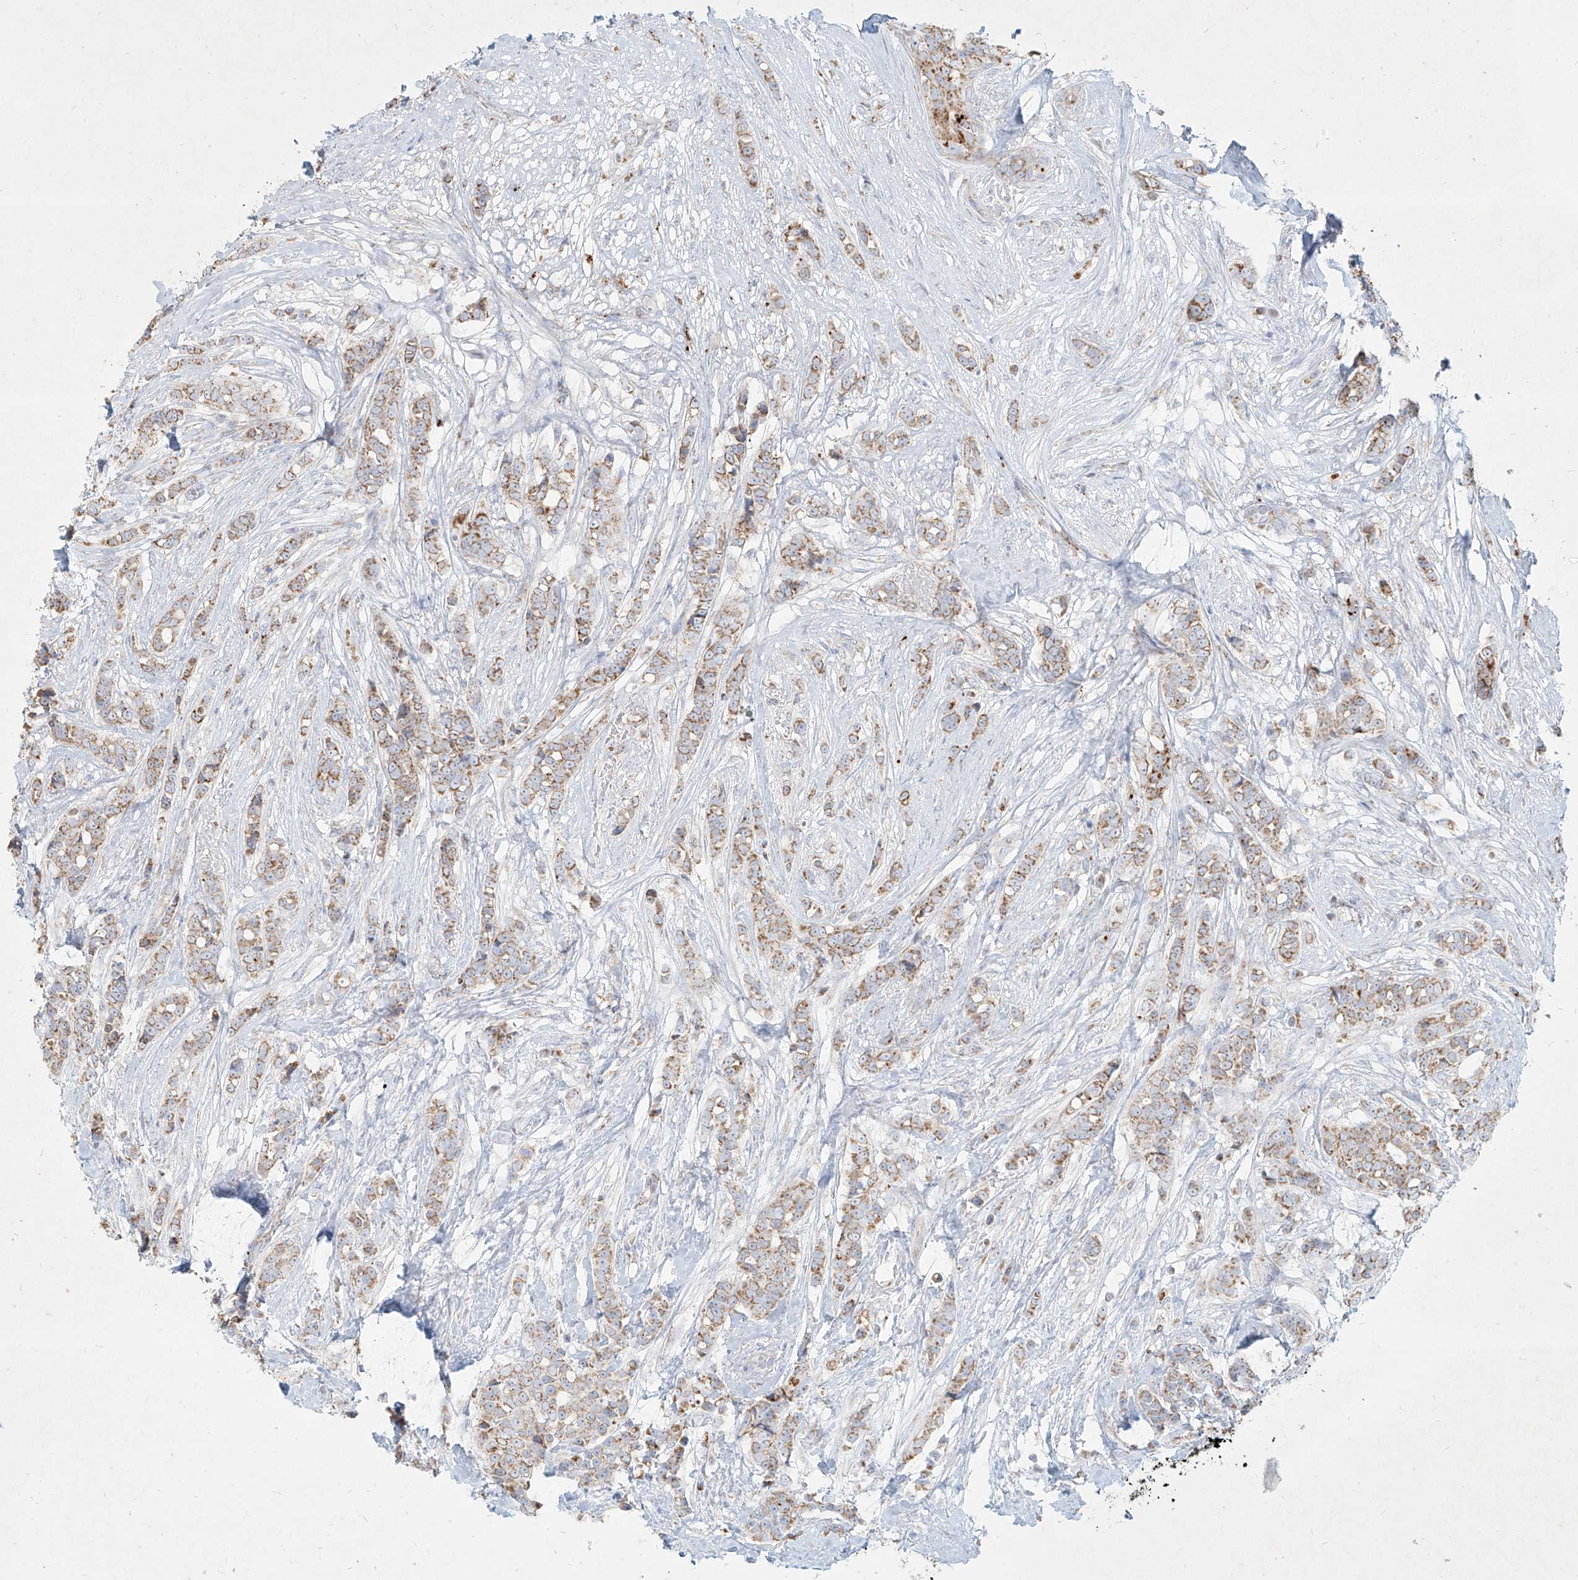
{"staining": {"intensity": "moderate", "quantity": "25%-75%", "location": "cytoplasmic/membranous"}, "tissue": "breast cancer", "cell_type": "Tumor cells", "image_type": "cancer", "snomed": [{"axis": "morphology", "description": "Lobular carcinoma"}, {"axis": "topography", "description": "Breast"}], "caption": "Immunohistochemistry (IHC) (DAB (3,3'-diaminobenzidine)) staining of human breast cancer demonstrates moderate cytoplasmic/membranous protein staining in approximately 25%-75% of tumor cells. Using DAB (3,3'-diaminobenzidine) (brown) and hematoxylin (blue) stains, captured at high magnification using brightfield microscopy.", "gene": "MTX2", "patient": {"sex": "female", "age": 51}}